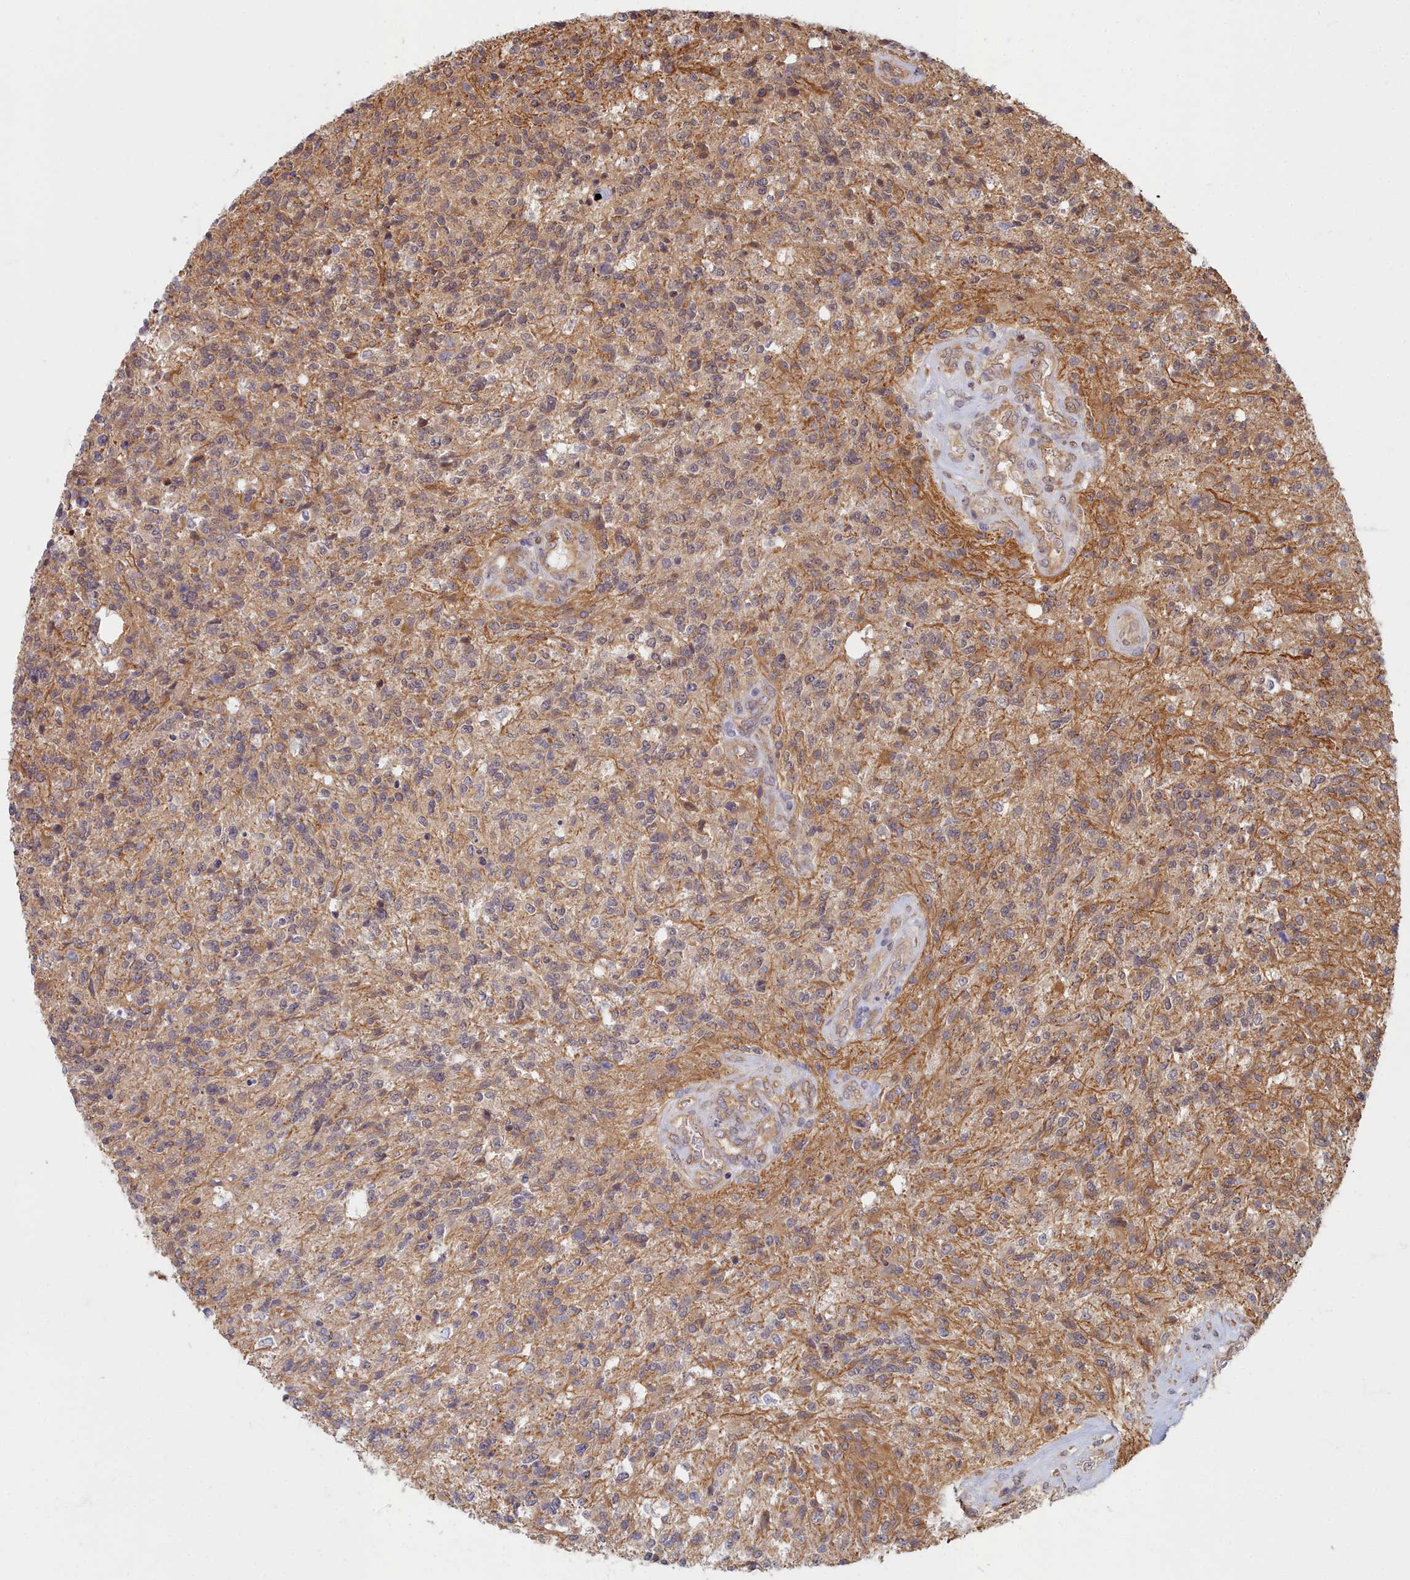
{"staining": {"intensity": "moderate", "quantity": "<25%", "location": "cytoplasmic/membranous"}, "tissue": "glioma", "cell_type": "Tumor cells", "image_type": "cancer", "snomed": [{"axis": "morphology", "description": "Glioma, malignant, High grade"}, {"axis": "topography", "description": "Brain"}], "caption": "Malignant glioma (high-grade) tissue demonstrates moderate cytoplasmic/membranous positivity in approximately <25% of tumor cells (Stains: DAB (3,3'-diaminobenzidine) in brown, nuclei in blue, Microscopy: brightfield microscopy at high magnification).", "gene": "MAK16", "patient": {"sex": "male", "age": 56}}